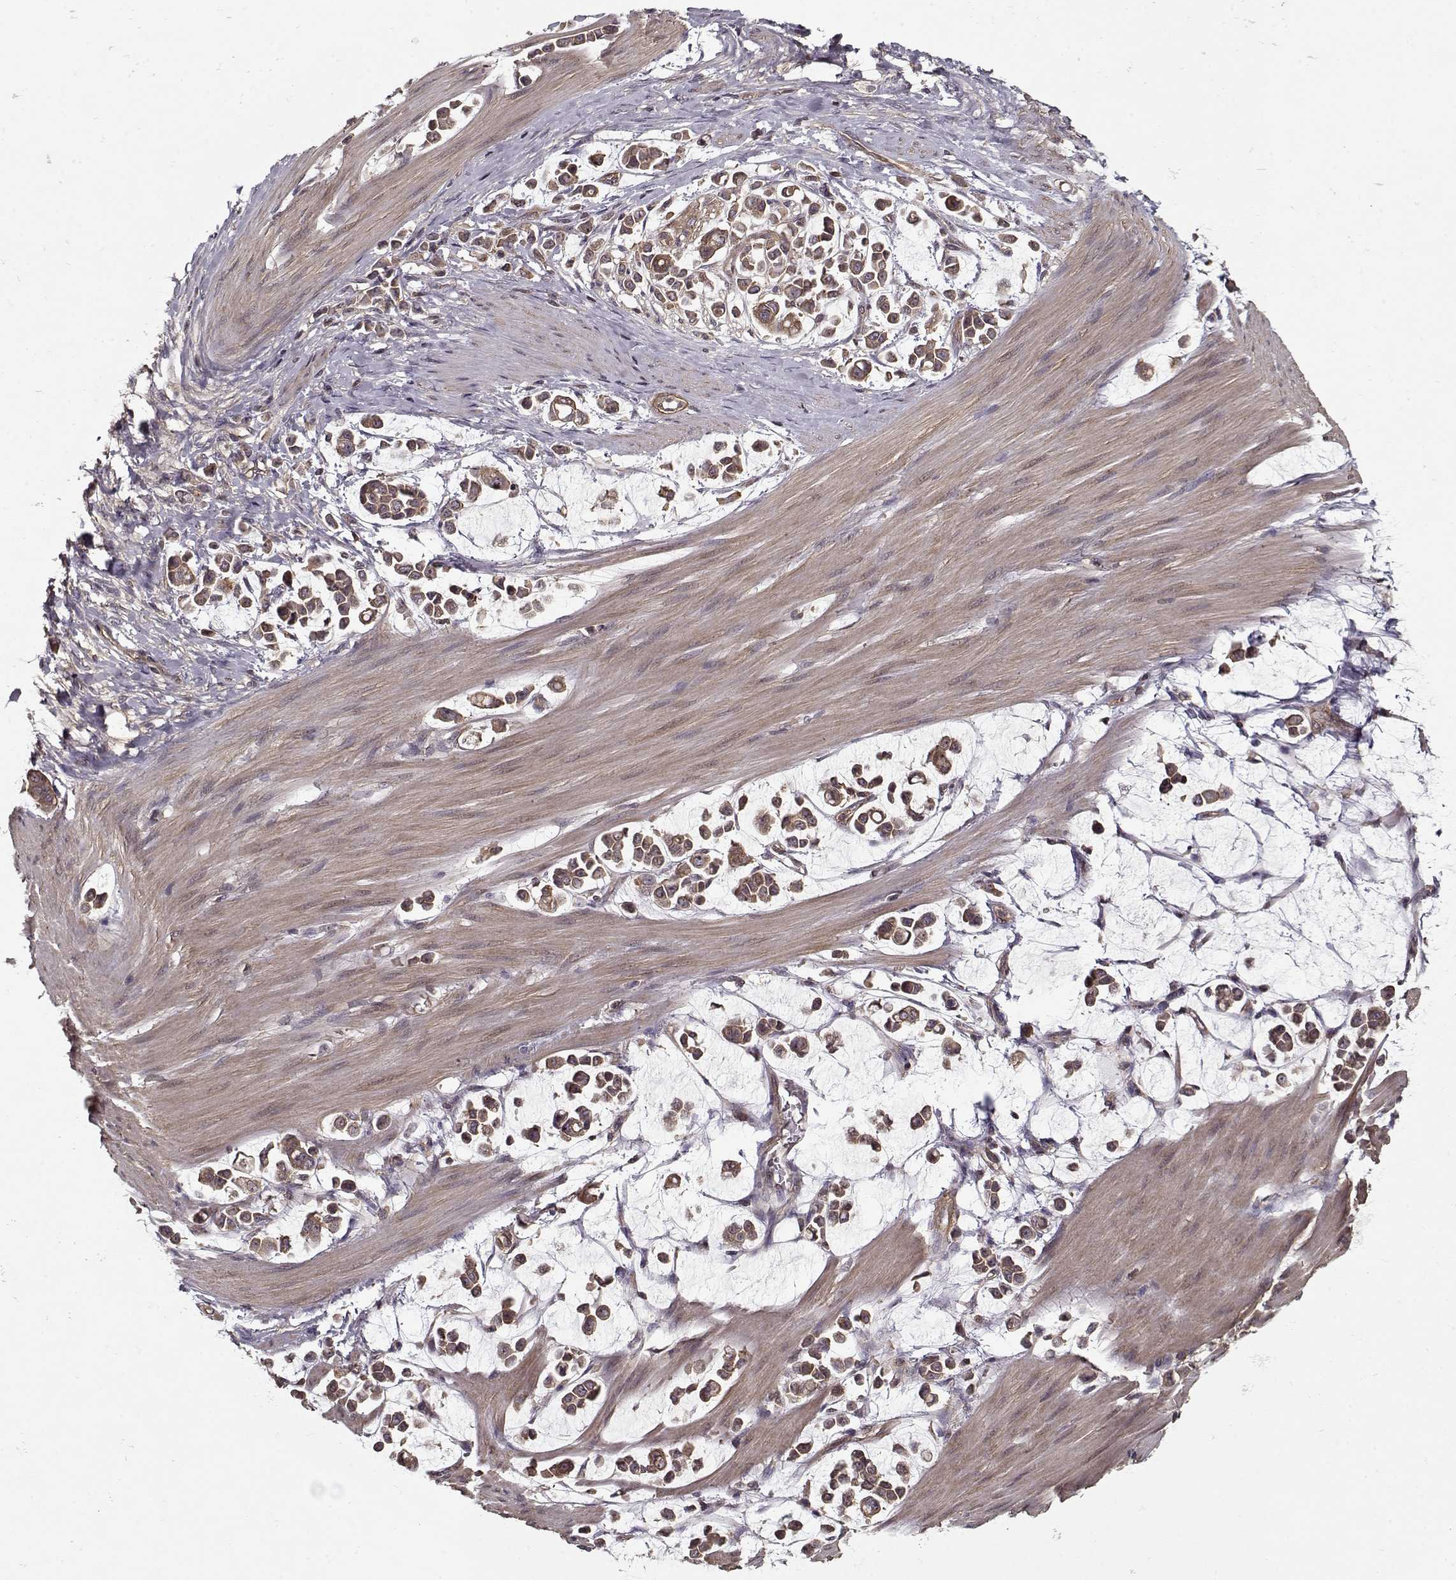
{"staining": {"intensity": "moderate", "quantity": ">75%", "location": "cytoplasmic/membranous"}, "tissue": "stomach cancer", "cell_type": "Tumor cells", "image_type": "cancer", "snomed": [{"axis": "morphology", "description": "Adenocarcinoma, NOS"}, {"axis": "topography", "description": "Stomach"}], "caption": "Immunohistochemical staining of stomach cancer shows medium levels of moderate cytoplasmic/membranous protein positivity in about >75% of tumor cells. (DAB (3,3'-diaminobenzidine) = brown stain, brightfield microscopy at high magnification).", "gene": "PPP1R12A", "patient": {"sex": "male", "age": 82}}